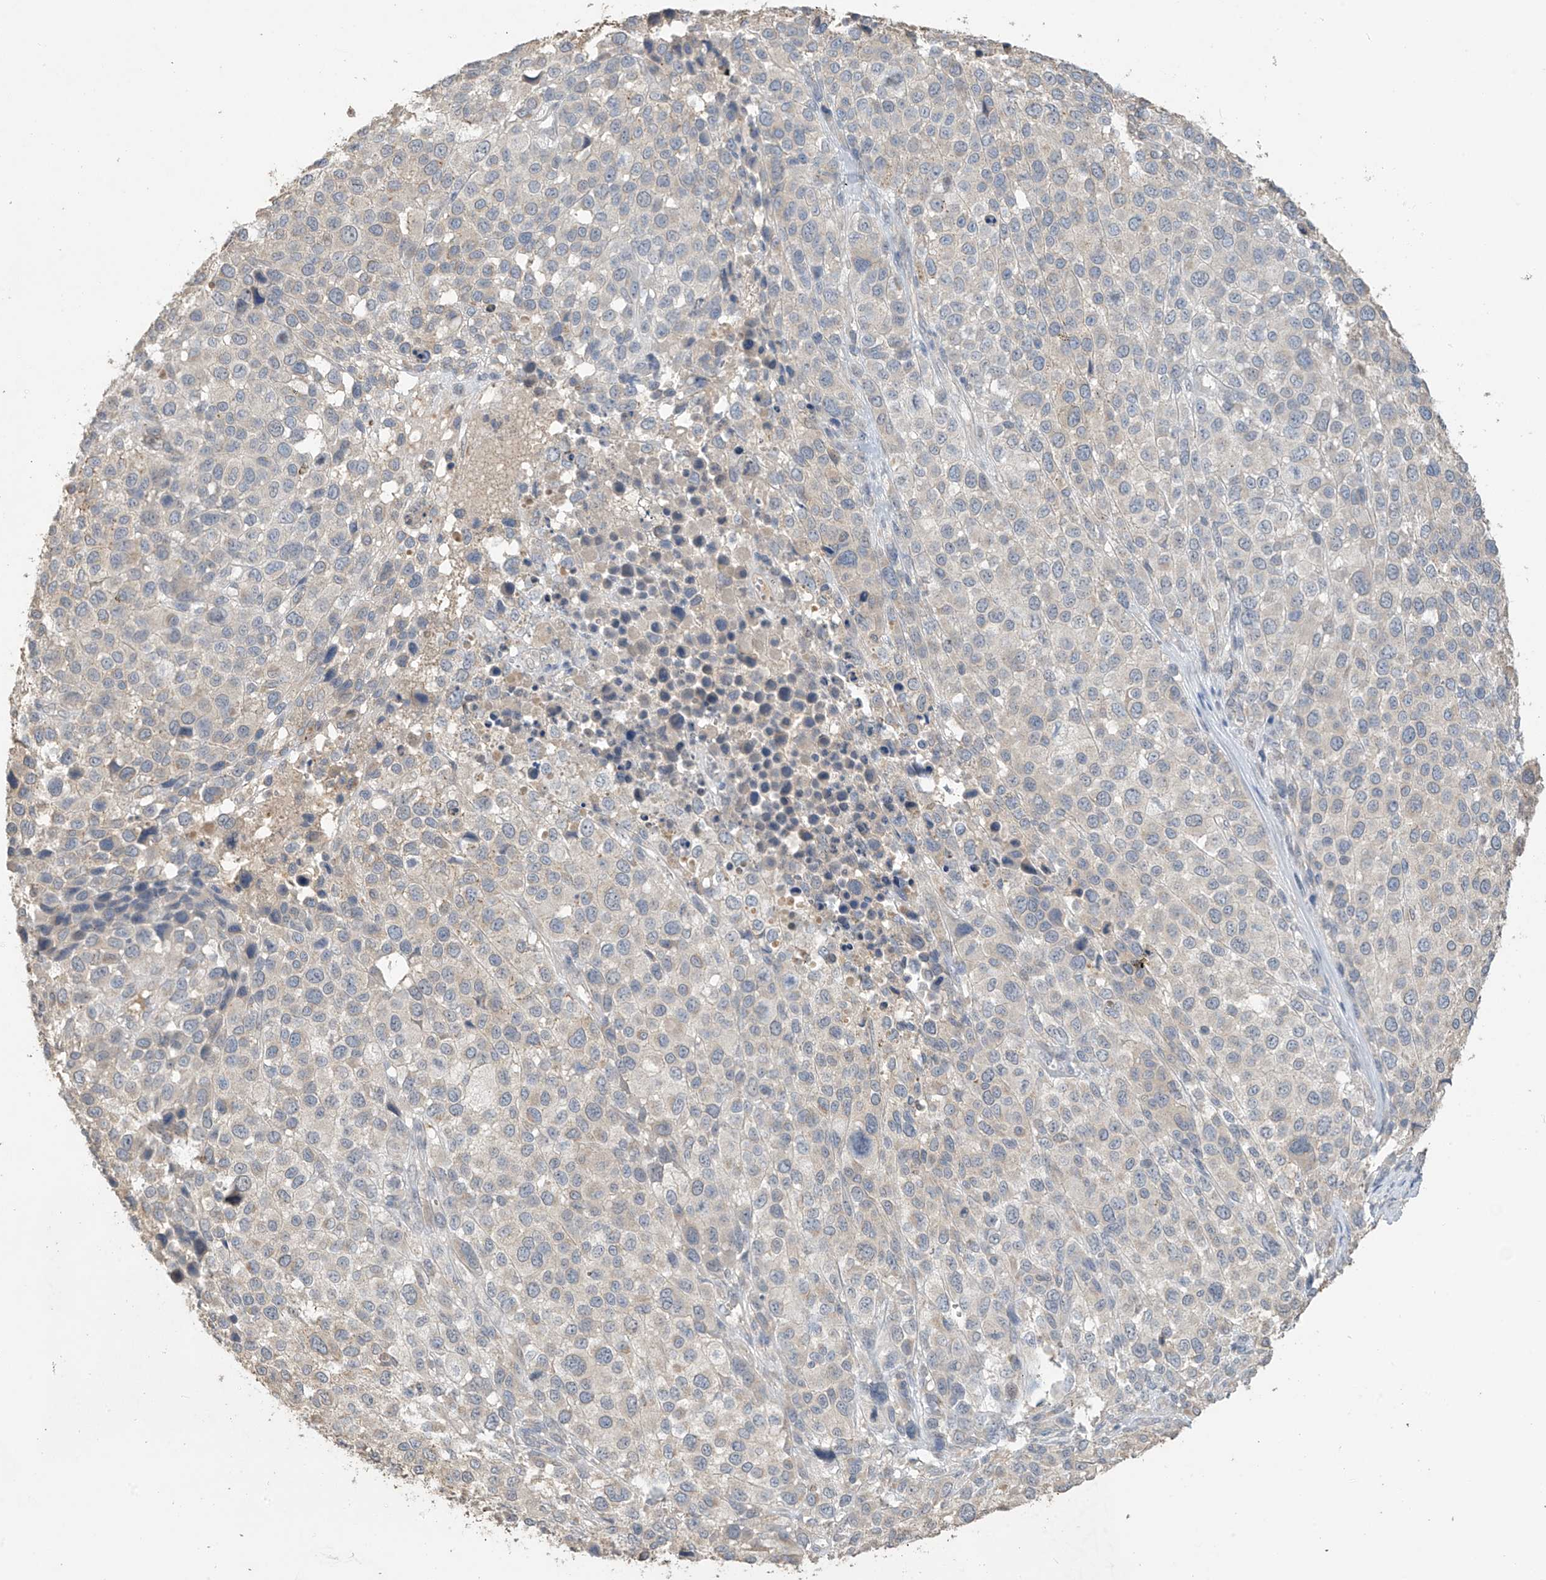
{"staining": {"intensity": "negative", "quantity": "none", "location": "none"}, "tissue": "melanoma", "cell_type": "Tumor cells", "image_type": "cancer", "snomed": [{"axis": "morphology", "description": "Malignant melanoma, NOS"}, {"axis": "topography", "description": "Skin of trunk"}], "caption": "Human malignant melanoma stained for a protein using IHC exhibits no staining in tumor cells.", "gene": "SLFN14", "patient": {"sex": "male", "age": 71}}